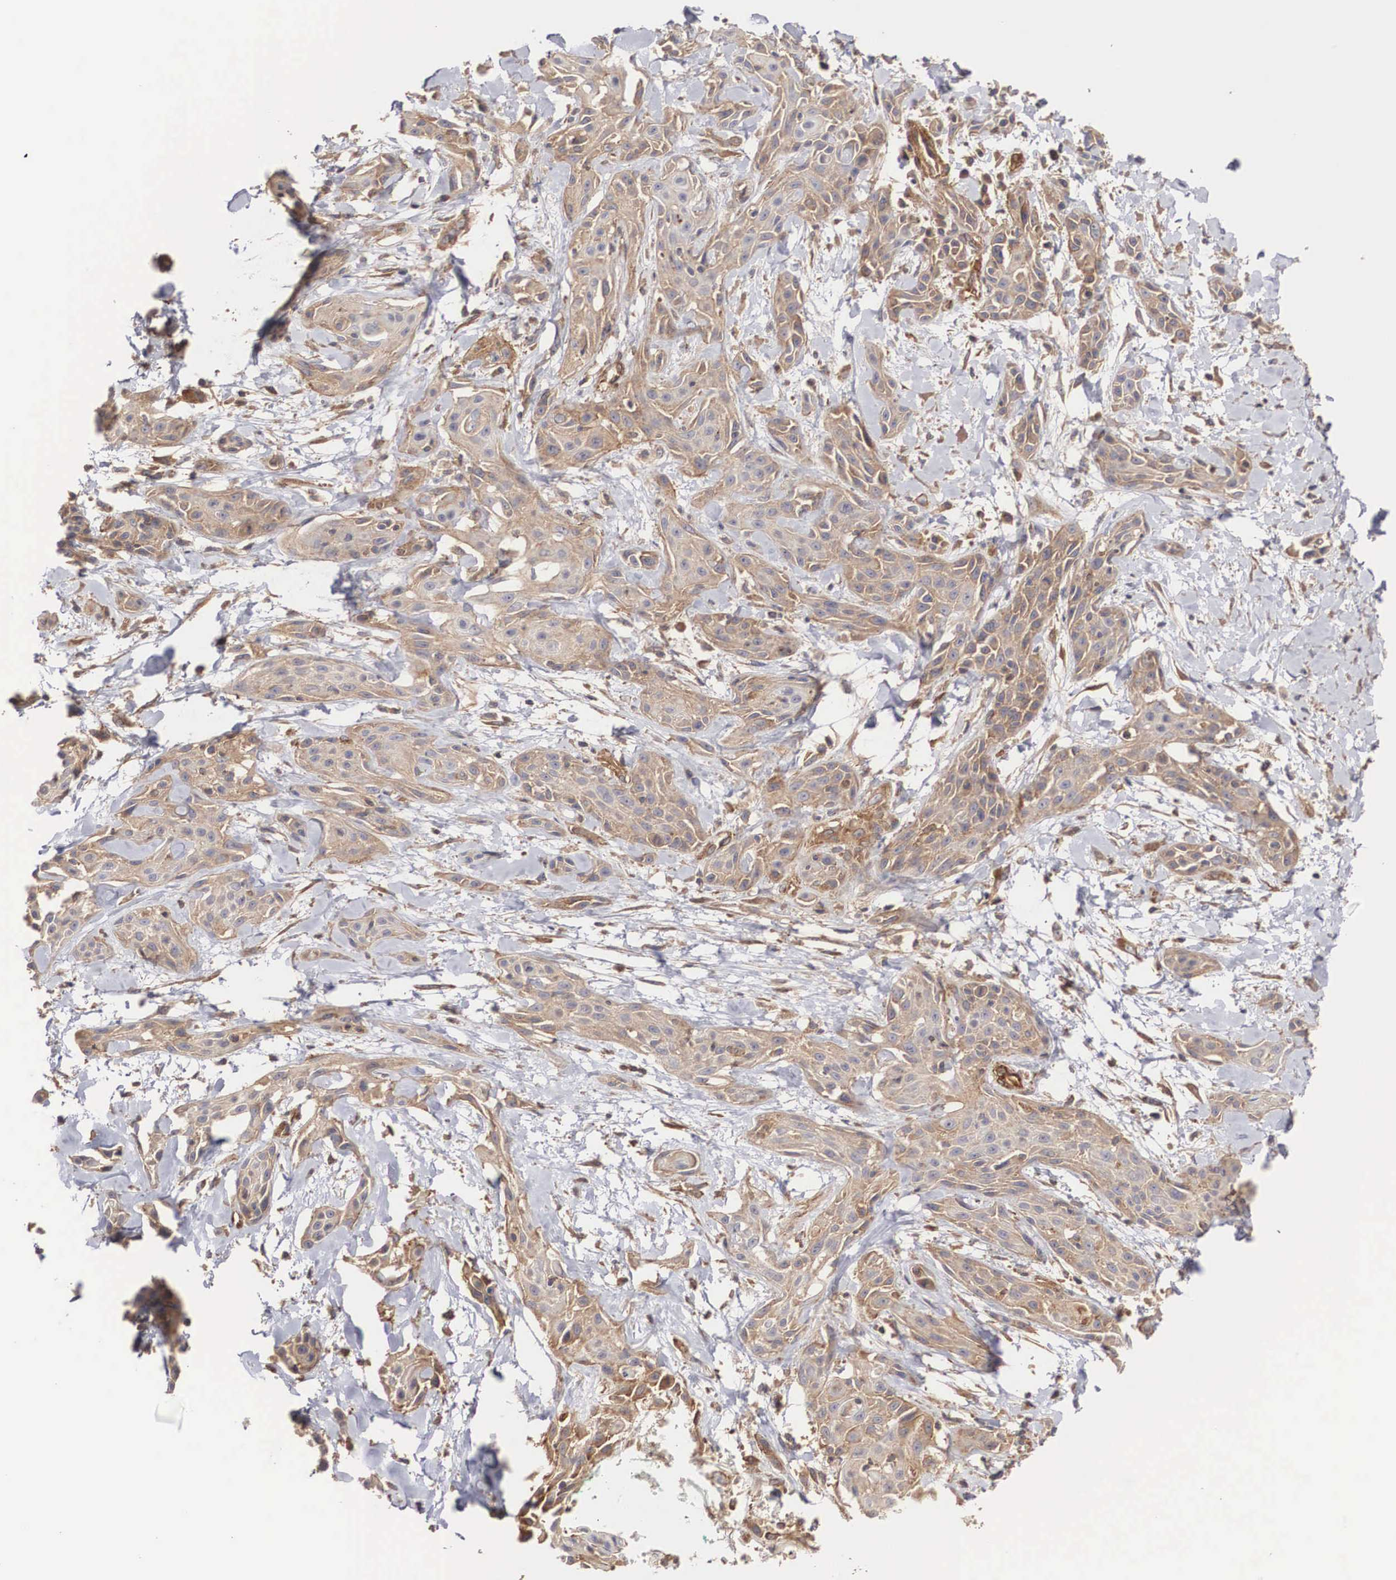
{"staining": {"intensity": "moderate", "quantity": ">75%", "location": "cytoplasmic/membranous"}, "tissue": "skin cancer", "cell_type": "Tumor cells", "image_type": "cancer", "snomed": [{"axis": "morphology", "description": "Squamous cell carcinoma, NOS"}, {"axis": "topography", "description": "Skin"}, {"axis": "topography", "description": "Anal"}], "caption": "Skin squamous cell carcinoma tissue shows moderate cytoplasmic/membranous expression in approximately >75% of tumor cells", "gene": "ARMCX4", "patient": {"sex": "male", "age": 64}}